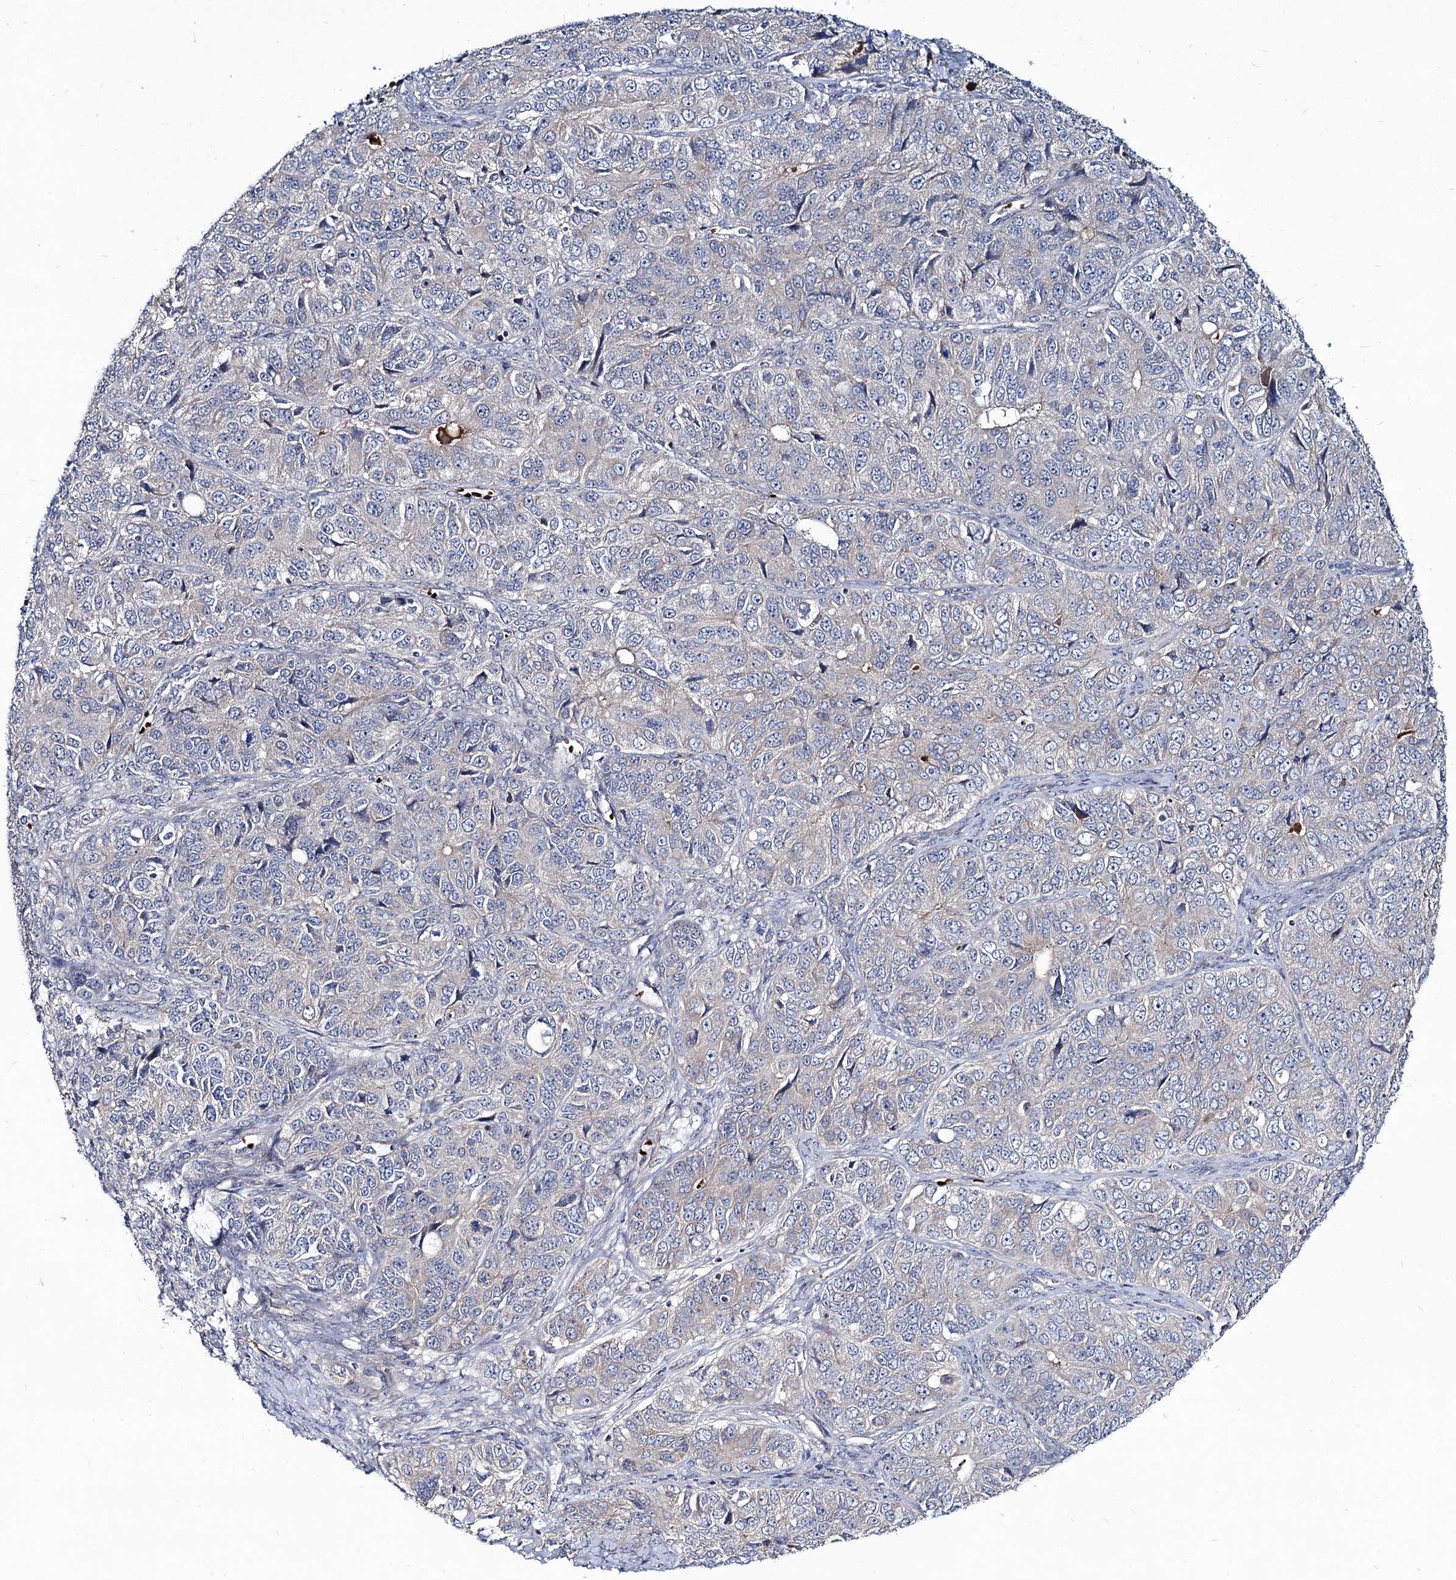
{"staining": {"intensity": "negative", "quantity": "none", "location": "none"}, "tissue": "ovarian cancer", "cell_type": "Tumor cells", "image_type": "cancer", "snomed": [{"axis": "morphology", "description": "Carcinoma, endometroid"}, {"axis": "topography", "description": "Ovary"}], "caption": "Tumor cells are negative for protein expression in human ovarian cancer (endometroid carcinoma).", "gene": "RNF6", "patient": {"sex": "female", "age": 51}}